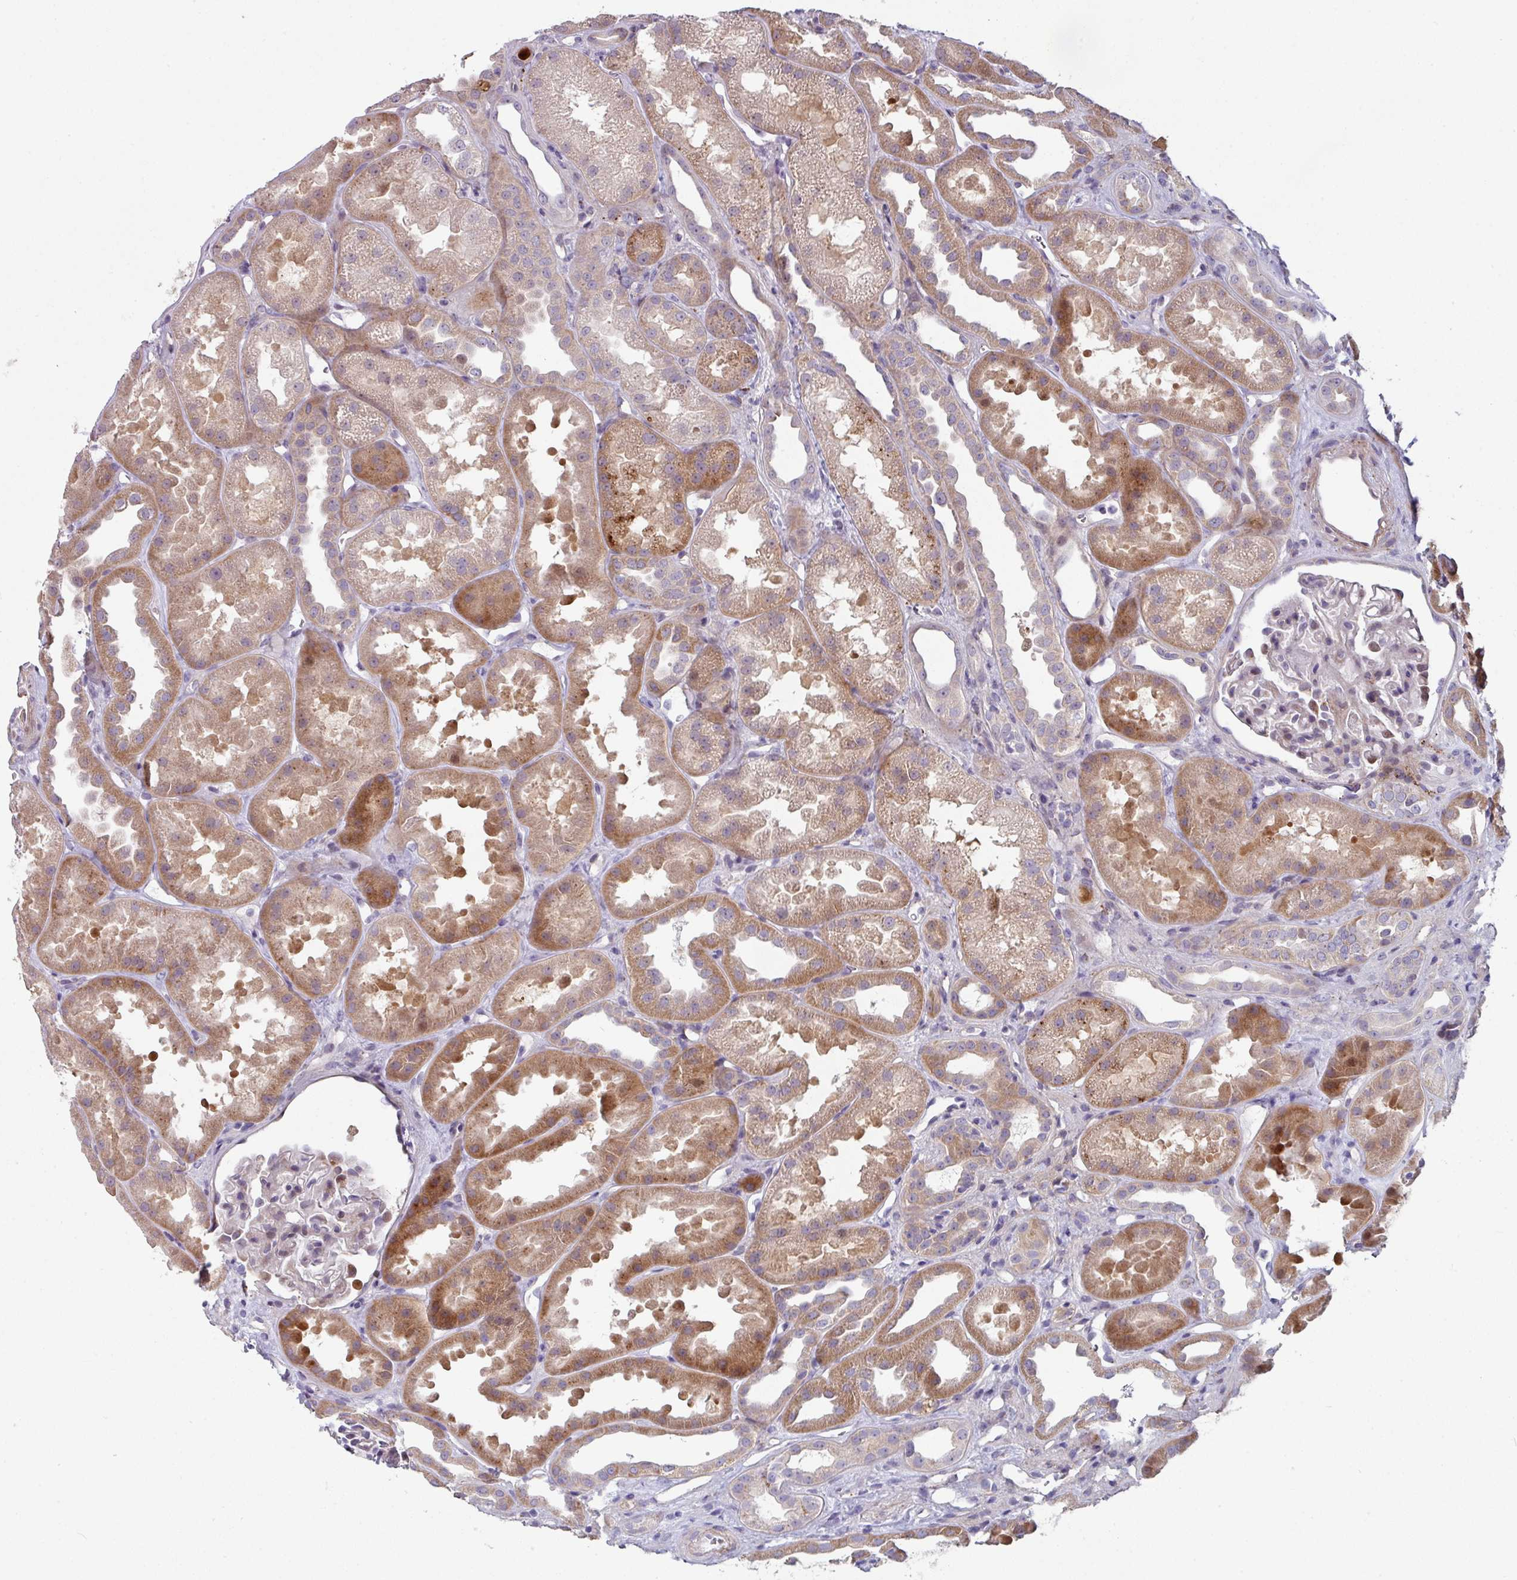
{"staining": {"intensity": "weak", "quantity": "<25%", "location": "cytoplasmic/membranous"}, "tissue": "kidney", "cell_type": "Cells in glomeruli", "image_type": "normal", "snomed": [{"axis": "morphology", "description": "Normal tissue, NOS"}, {"axis": "topography", "description": "Kidney"}], "caption": "A high-resolution histopathology image shows IHC staining of normal kidney, which demonstrates no significant staining in cells in glomeruli.", "gene": "C2orf16", "patient": {"sex": "male", "age": 61}}